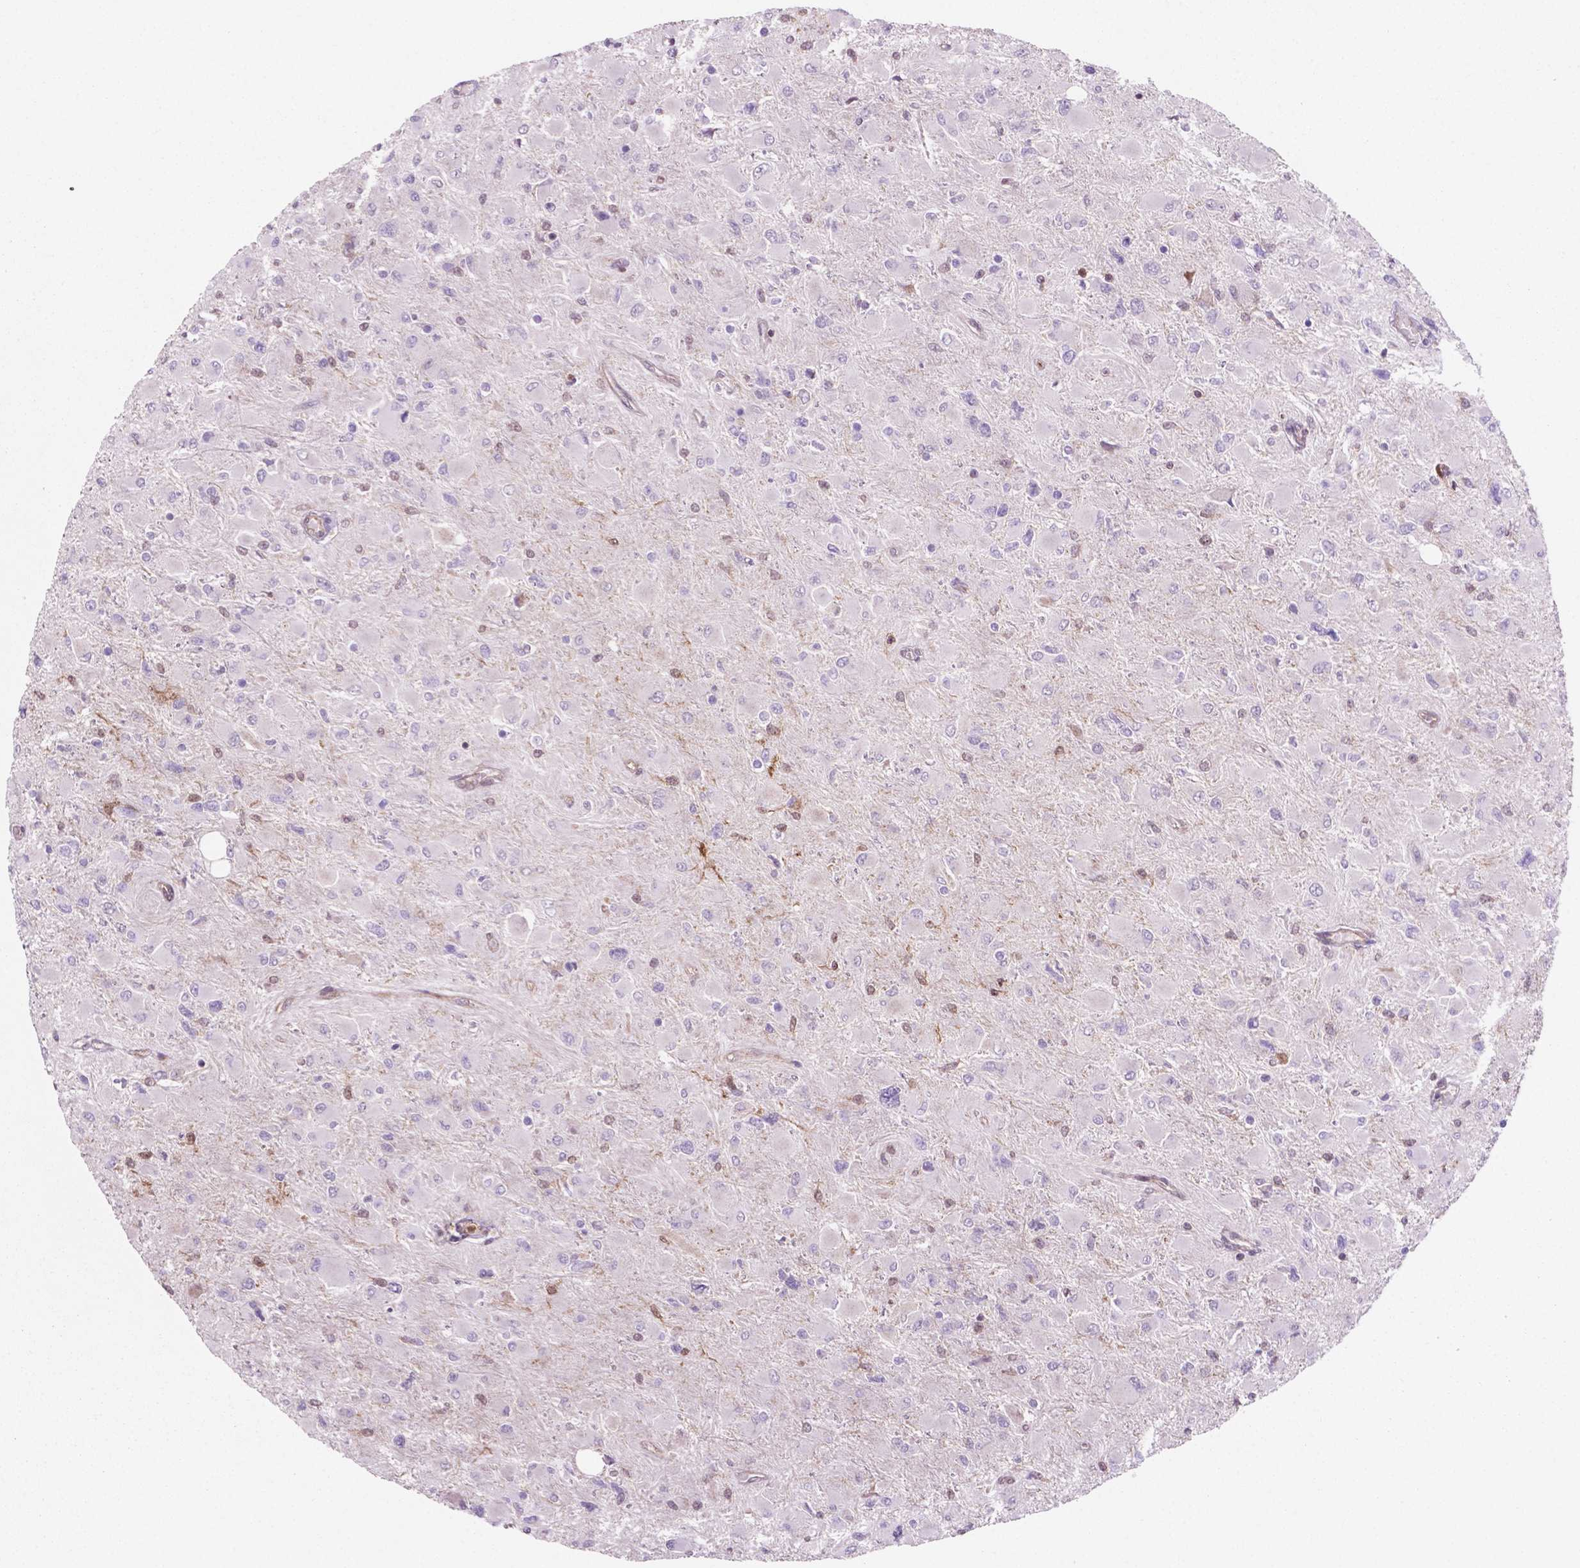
{"staining": {"intensity": "negative", "quantity": "none", "location": "none"}, "tissue": "glioma", "cell_type": "Tumor cells", "image_type": "cancer", "snomed": [{"axis": "morphology", "description": "Glioma, malignant, High grade"}, {"axis": "topography", "description": "Cerebral cortex"}], "caption": "A high-resolution micrograph shows immunohistochemistry (IHC) staining of high-grade glioma (malignant), which reveals no significant staining in tumor cells.", "gene": "LDHA", "patient": {"sex": "female", "age": 36}}